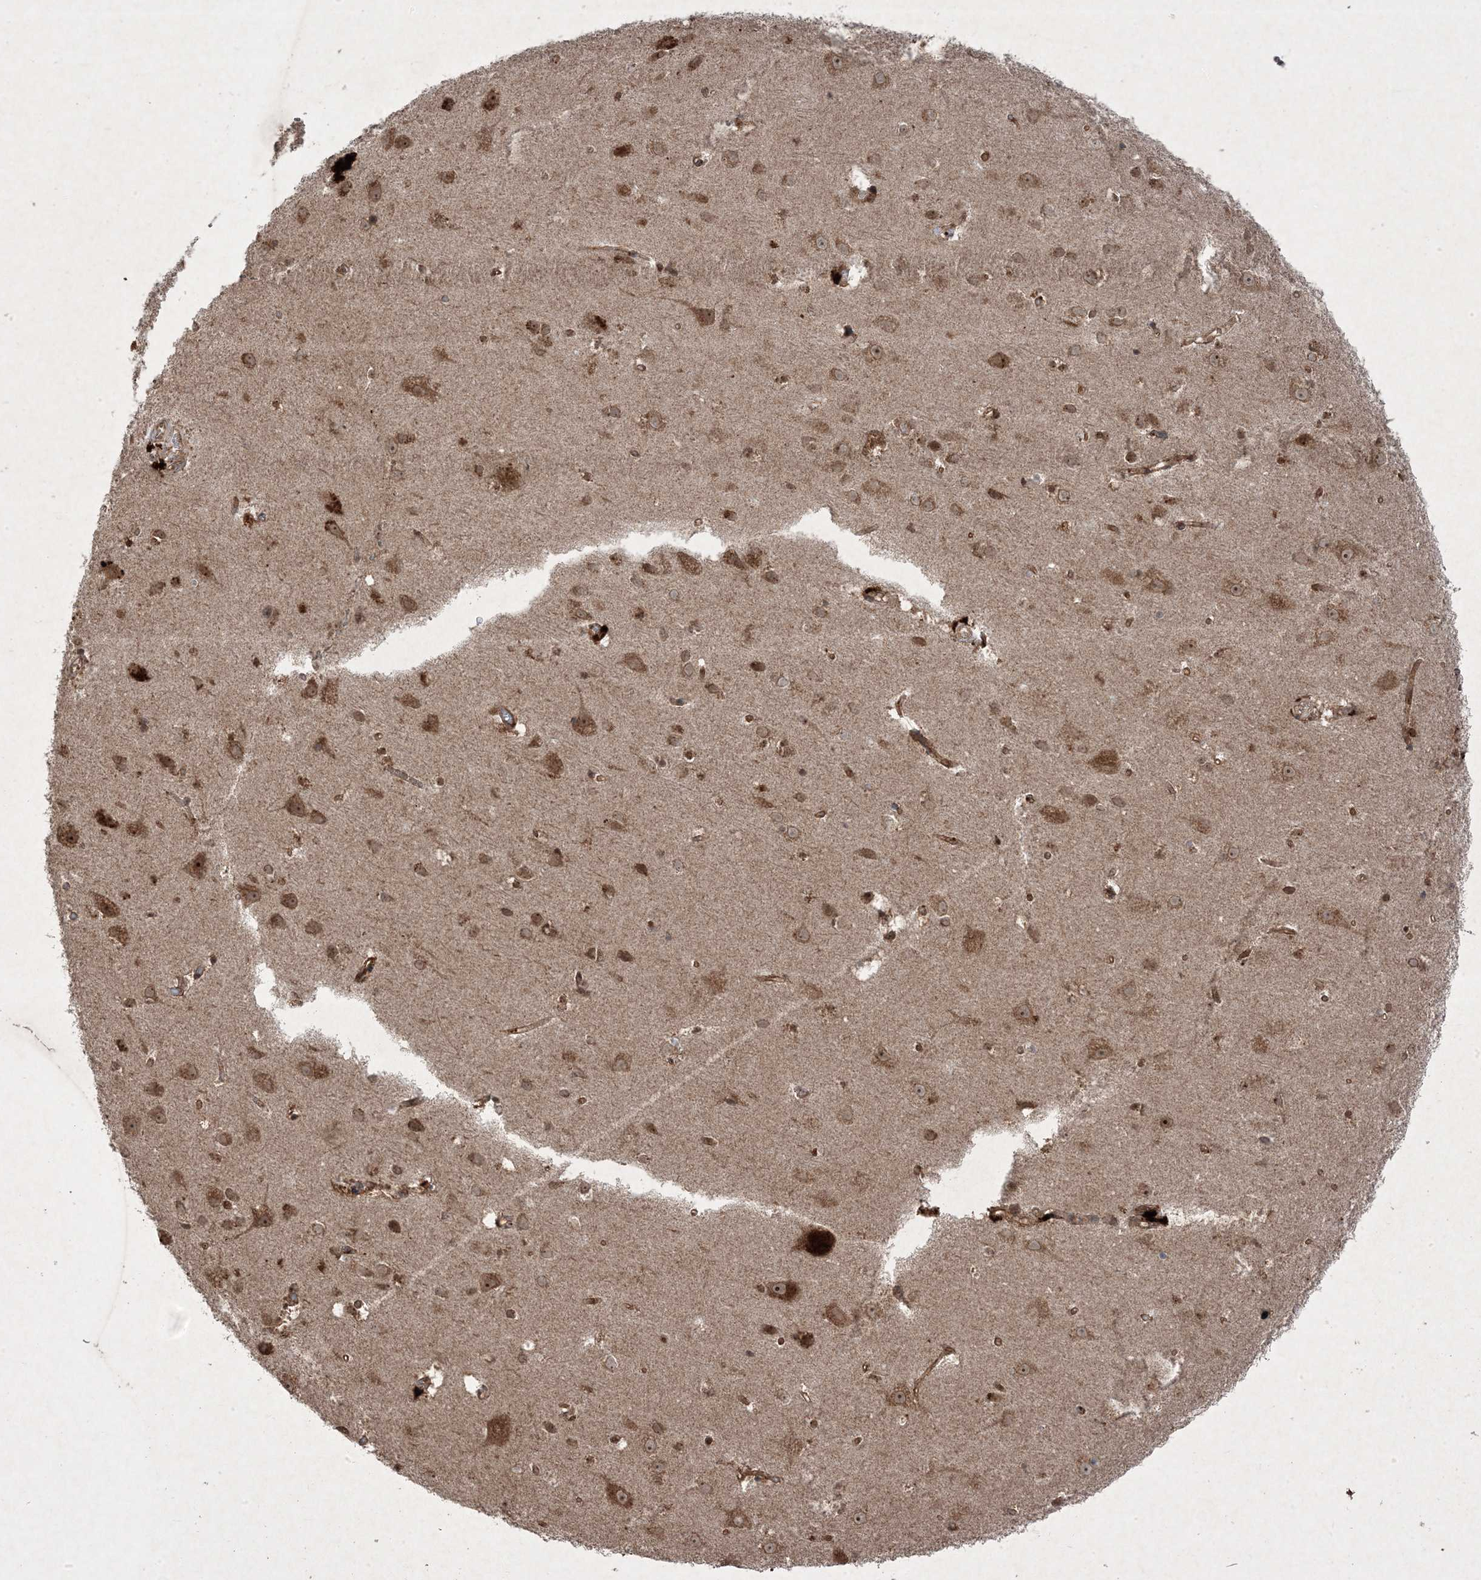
{"staining": {"intensity": "moderate", "quantity": ">75%", "location": "cytoplasmic/membranous"}, "tissue": "cerebral cortex", "cell_type": "Endothelial cells", "image_type": "normal", "snomed": [{"axis": "morphology", "description": "Normal tissue, NOS"}, {"axis": "topography", "description": "Cerebral cortex"}], "caption": "Protein expression analysis of benign human cerebral cortex reveals moderate cytoplasmic/membranous expression in approximately >75% of endothelial cells.", "gene": "PLEKHM2", "patient": {"sex": "male", "age": 54}}